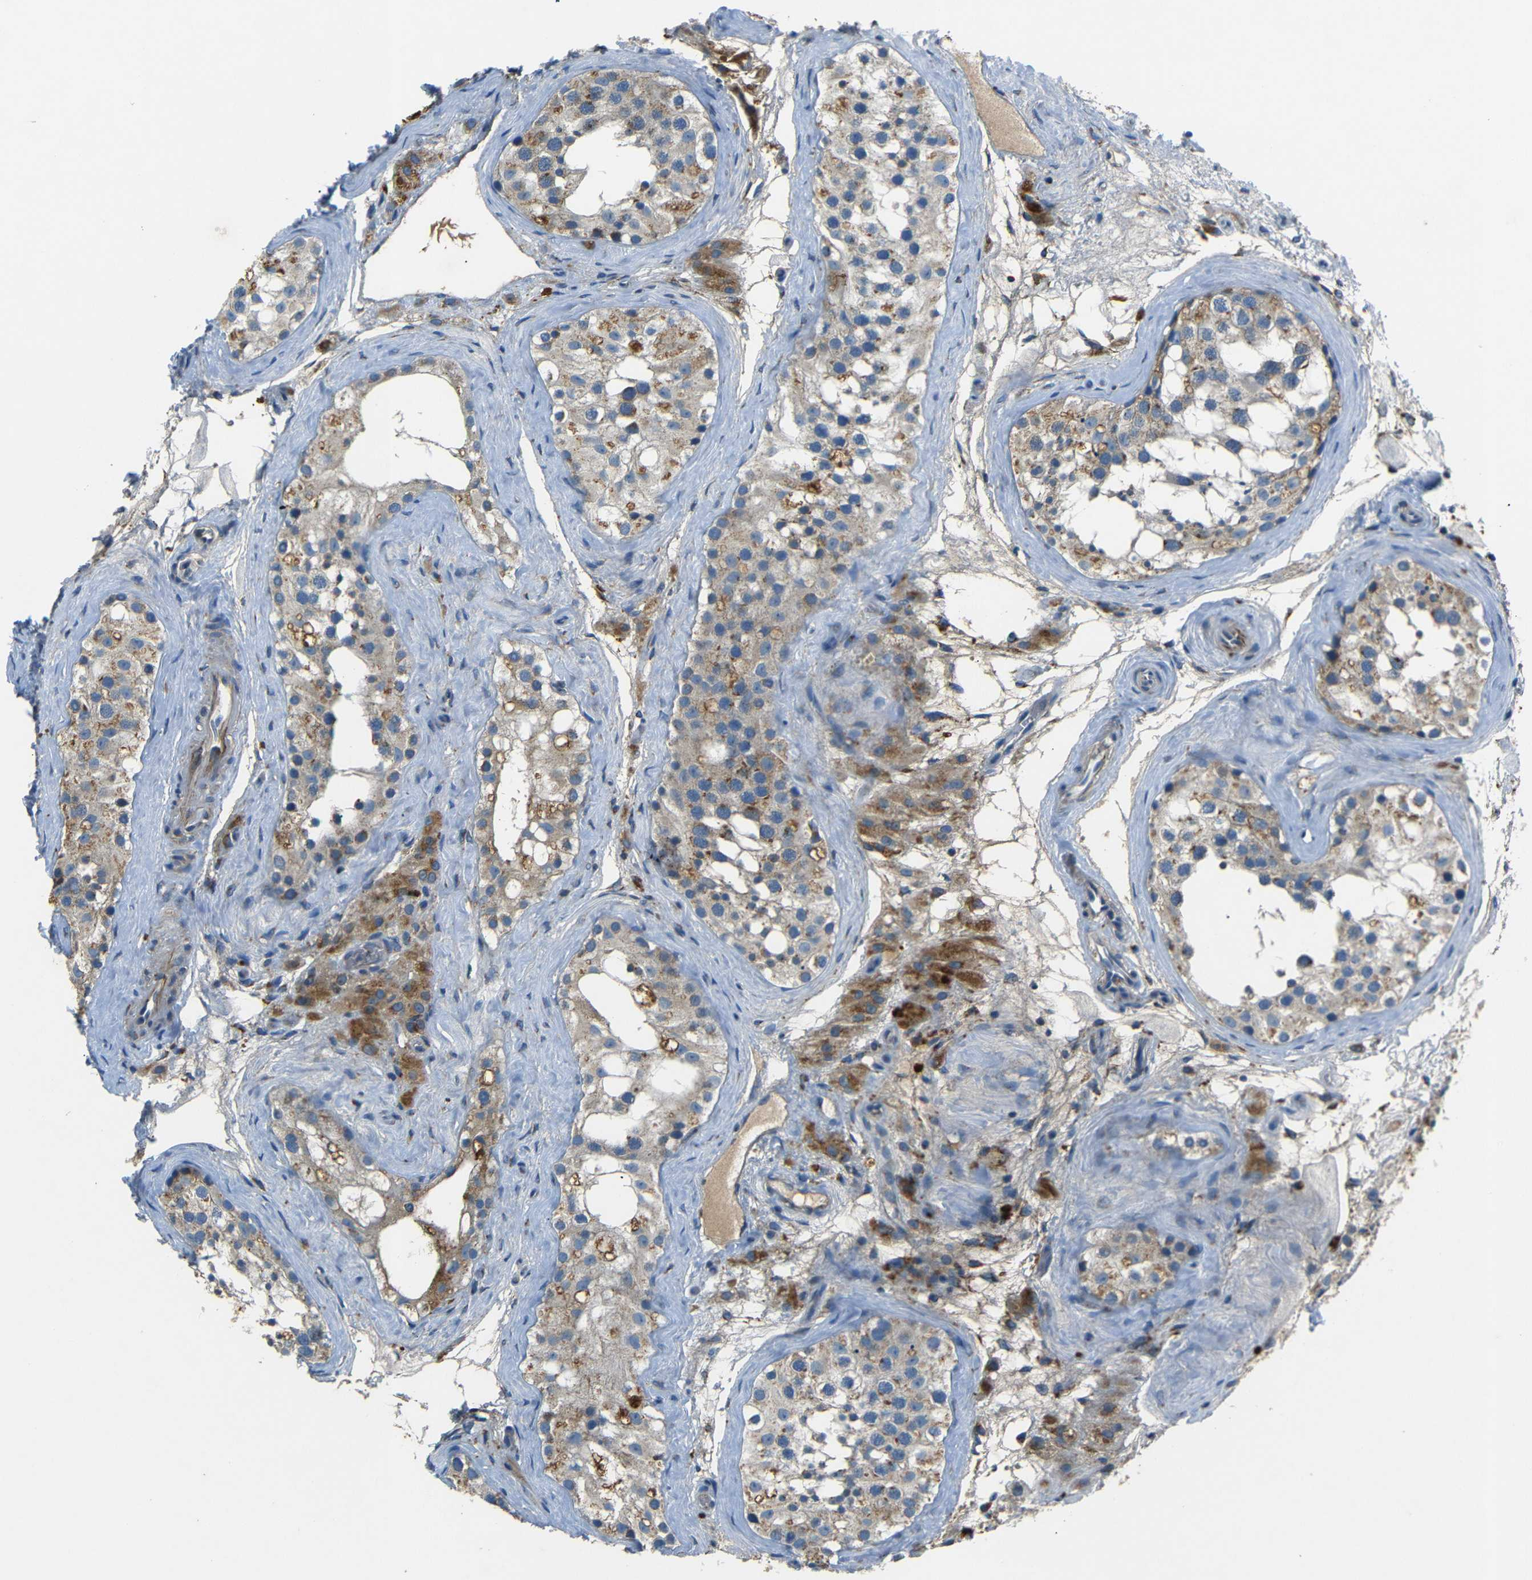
{"staining": {"intensity": "moderate", "quantity": "25%-75%", "location": "cytoplasmic/membranous"}, "tissue": "testis", "cell_type": "Cells in seminiferous ducts", "image_type": "normal", "snomed": [{"axis": "morphology", "description": "Normal tissue, NOS"}, {"axis": "morphology", "description": "Seminoma, NOS"}, {"axis": "topography", "description": "Testis"}], "caption": "Immunohistochemical staining of unremarkable testis shows medium levels of moderate cytoplasmic/membranous staining in about 25%-75% of cells in seminiferous ducts.", "gene": "NETO2", "patient": {"sex": "male", "age": 71}}